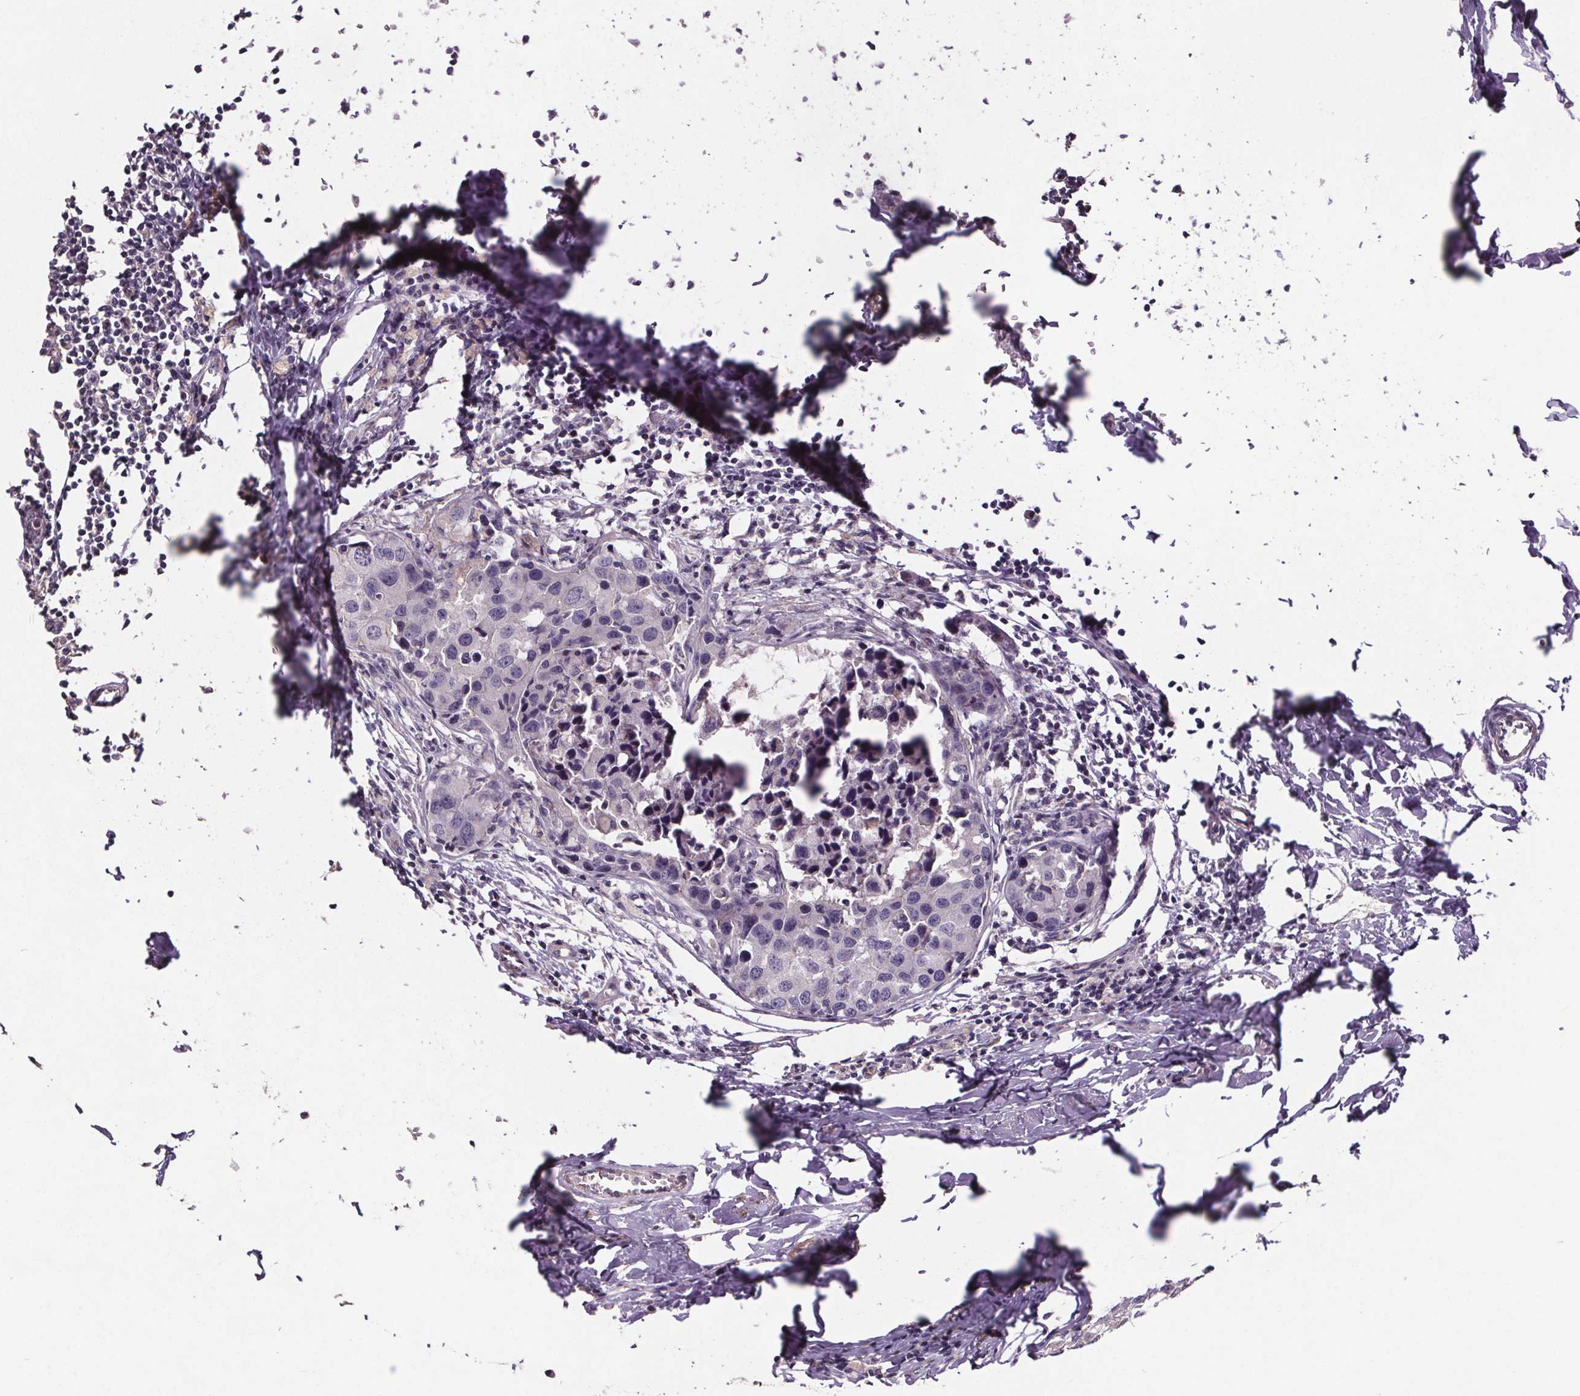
{"staining": {"intensity": "negative", "quantity": "none", "location": "none"}, "tissue": "breast cancer", "cell_type": "Tumor cells", "image_type": "cancer", "snomed": [{"axis": "morphology", "description": "Duct carcinoma"}, {"axis": "topography", "description": "Breast"}], "caption": "Breast cancer (invasive ductal carcinoma) was stained to show a protein in brown. There is no significant positivity in tumor cells.", "gene": "CLN3", "patient": {"sex": "female", "age": 27}}